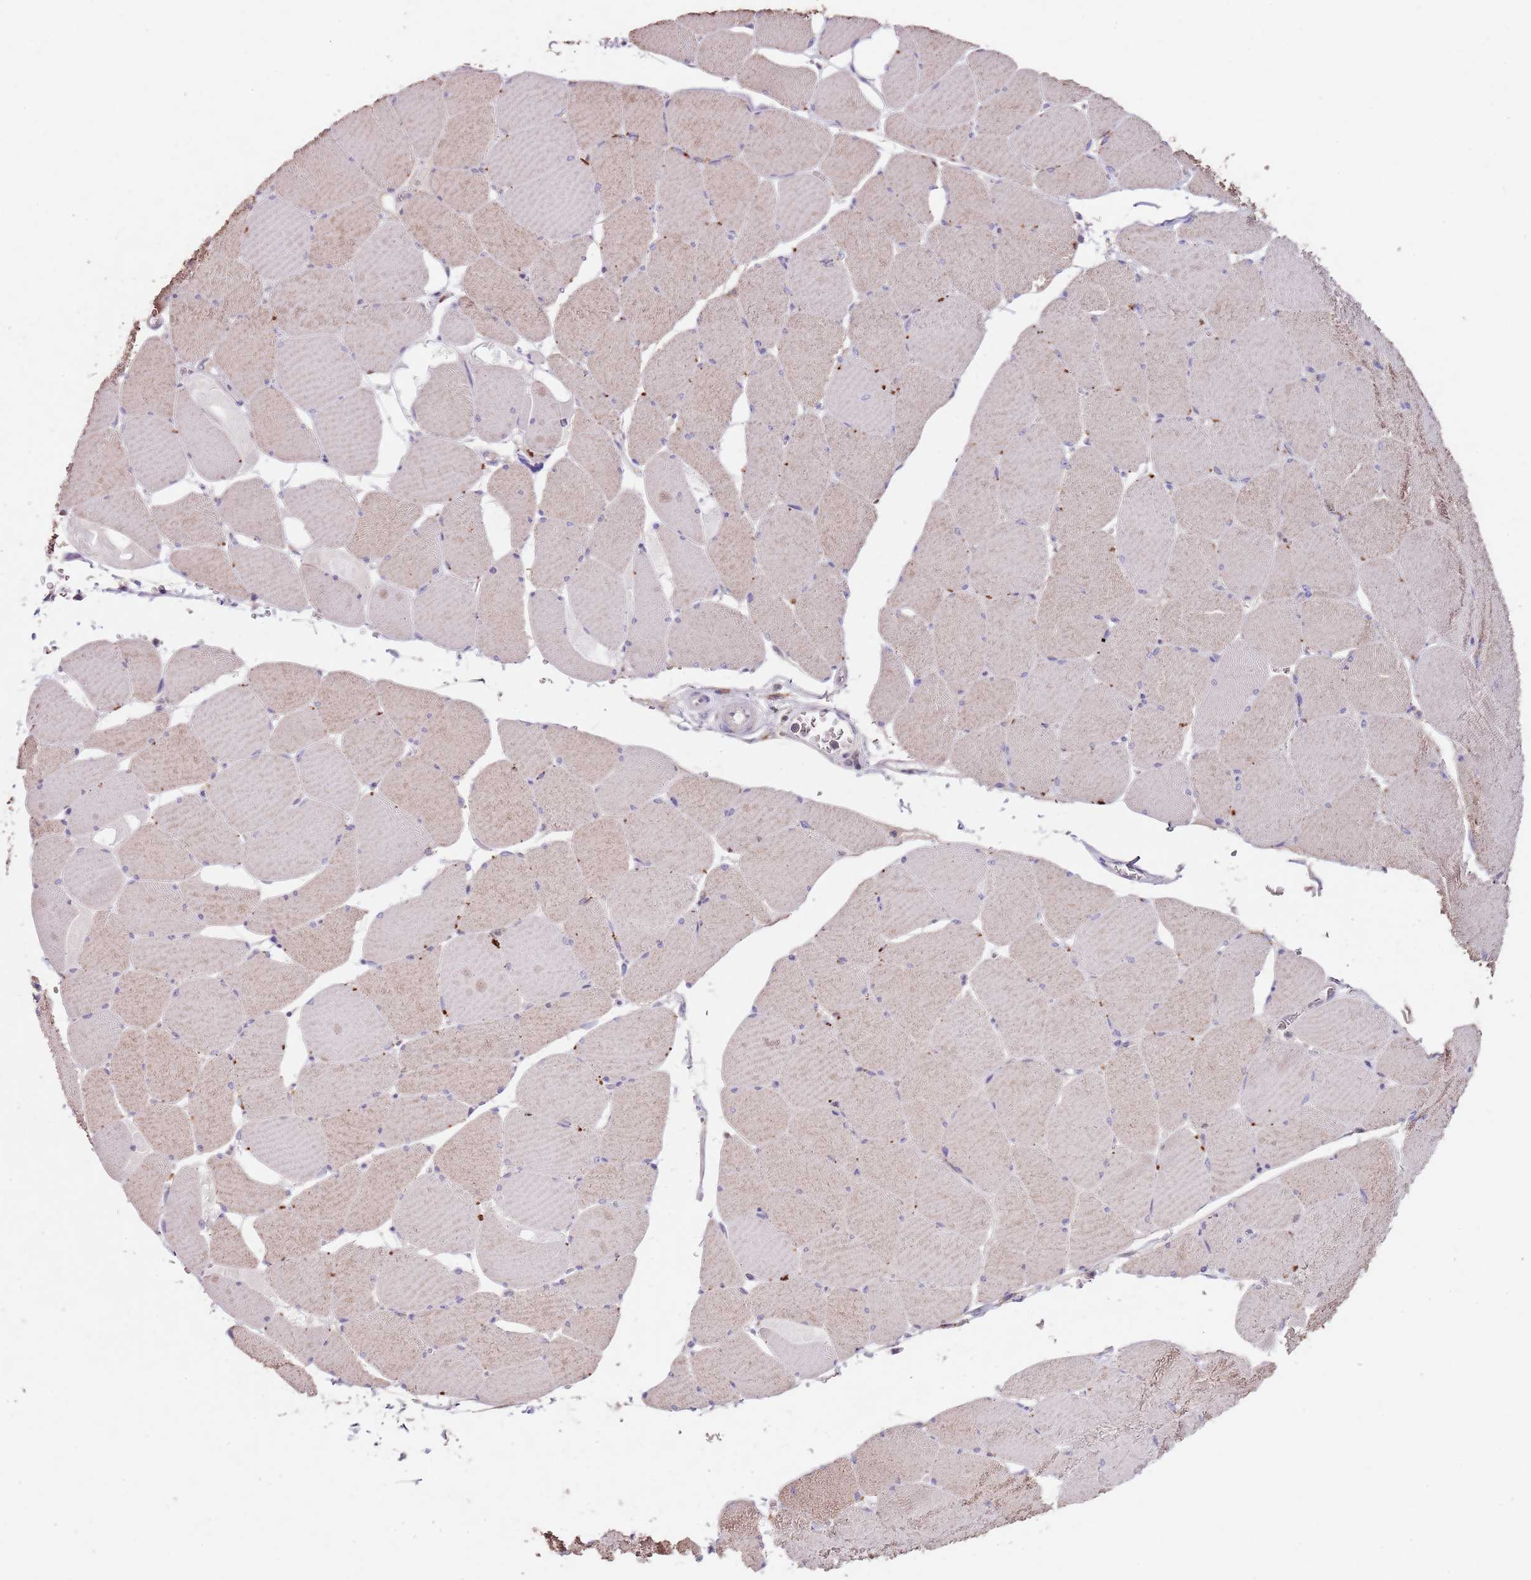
{"staining": {"intensity": "weak", "quantity": "25%-75%", "location": "cytoplasmic/membranous"}, "tissue": "skeletal muscle", "cell_type": "Myocytes", "image_type": "normal", "snomed": [{"axis": "morphology", "description": "Normal tissue, NOS"}, {"axis": "topography", "description": "Skeletal muscle"}, {"axis": "topography", "description": "Head-Neck"}], "caption": "A brown stain labels weak cytoplasmic/membranous staining of a protein in myocytes of normal skeletal muscle. The staining was performed using DAB (3,3'-diaminobenzidine), with brown indicating positive protein expression. Nuclei are stained blue with hematoxylin.", "gene": "NRDE2", "patient": {"sex": "male", "age": 66}}